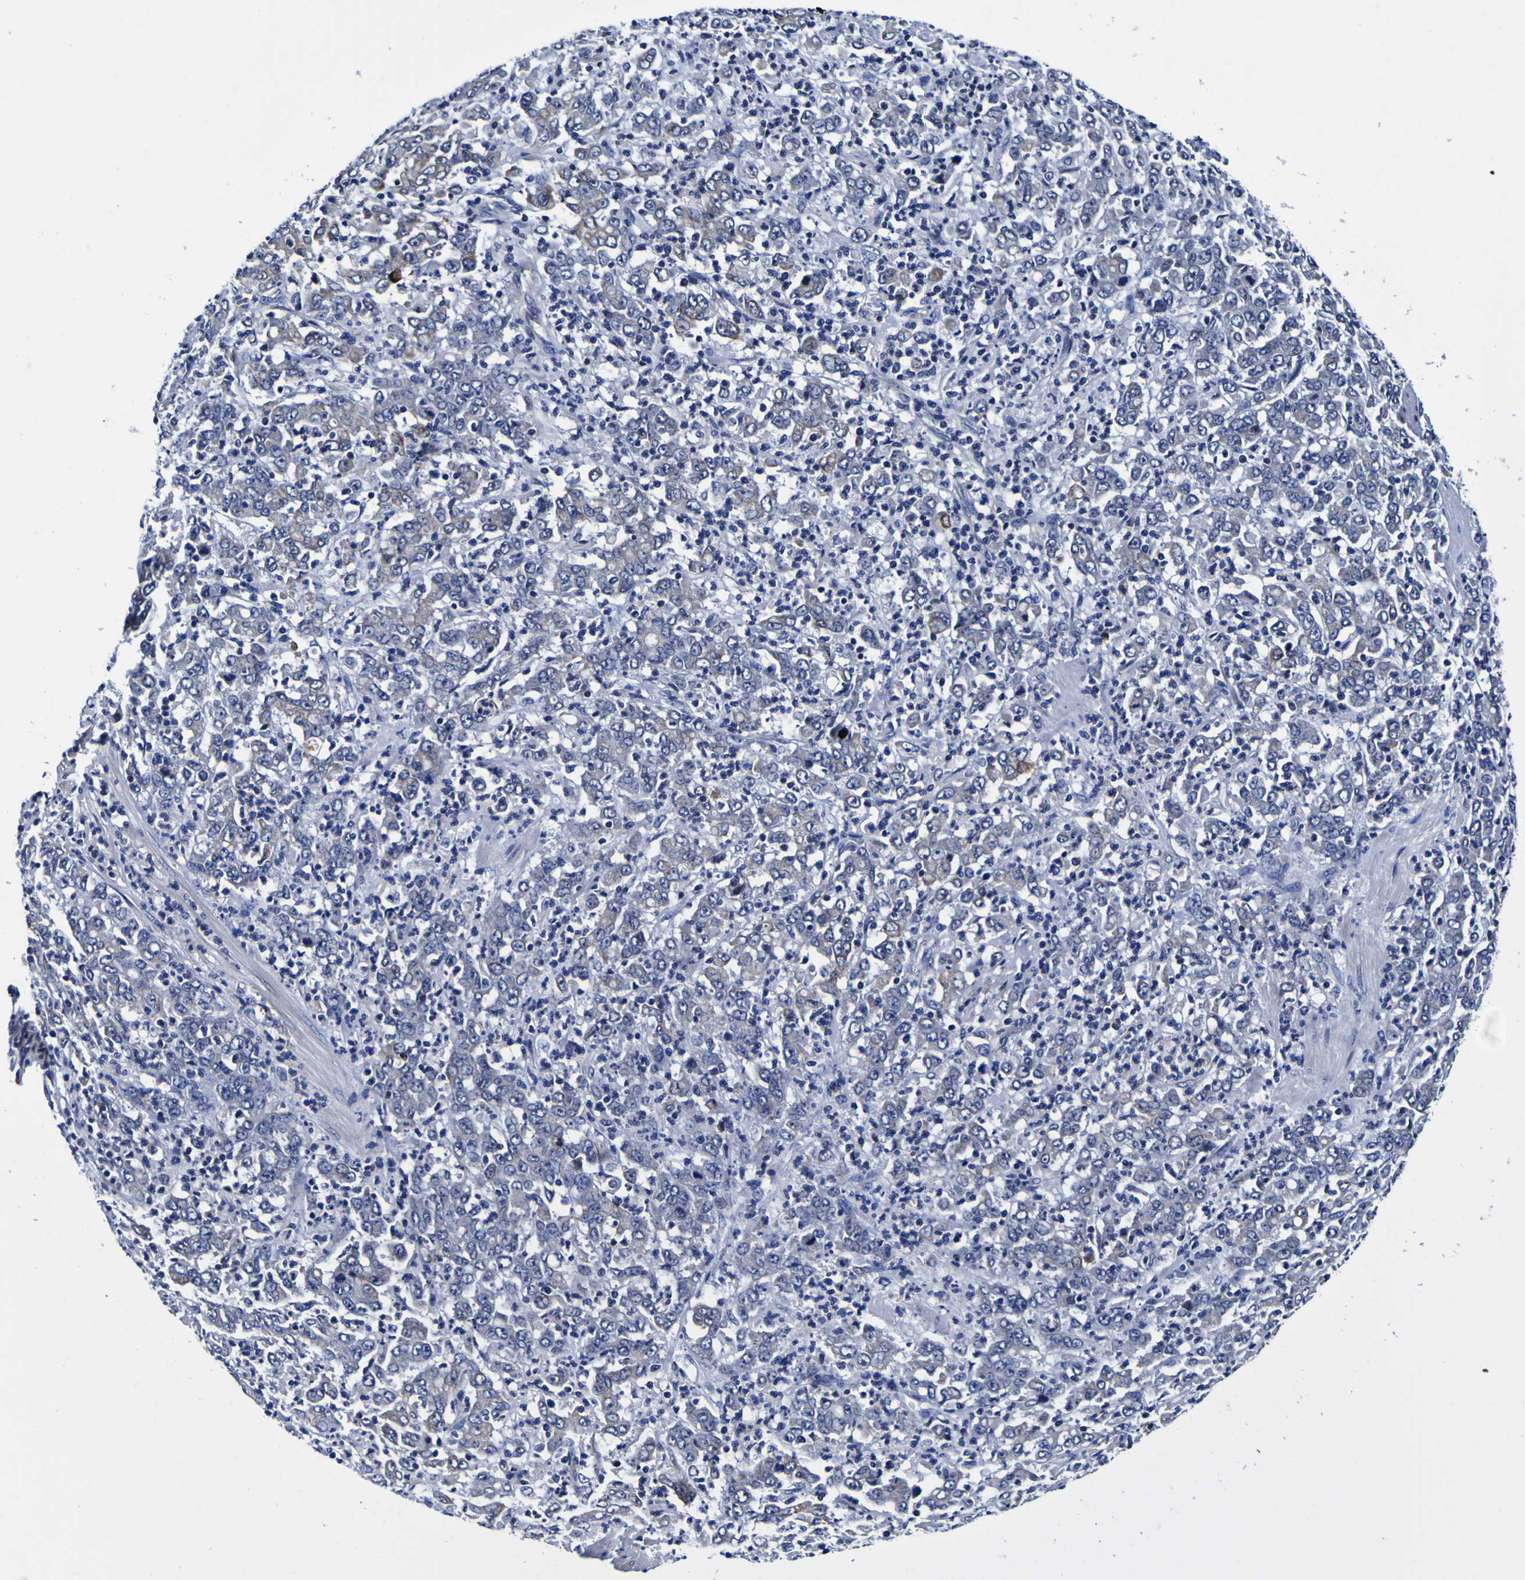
{"staining": {"intensity": "weak", "quantity": "<25%", "location": "cytoplasmic/membranous"}, "tissue": "stomach cancer", "cell_type": "Tumor cells", "image_type": "cancer", "snomed": [{"axis": "morphology", "description": "Adenocarcinoma, NOS"}, {"axis": "topography", "description": "Stomach"}], "caption": "IHC of human stomach cancer demonstrates no positivity in tumor cells.", "gene": "PDLIM4", "patient": {"sex": "female", "age": 89}}